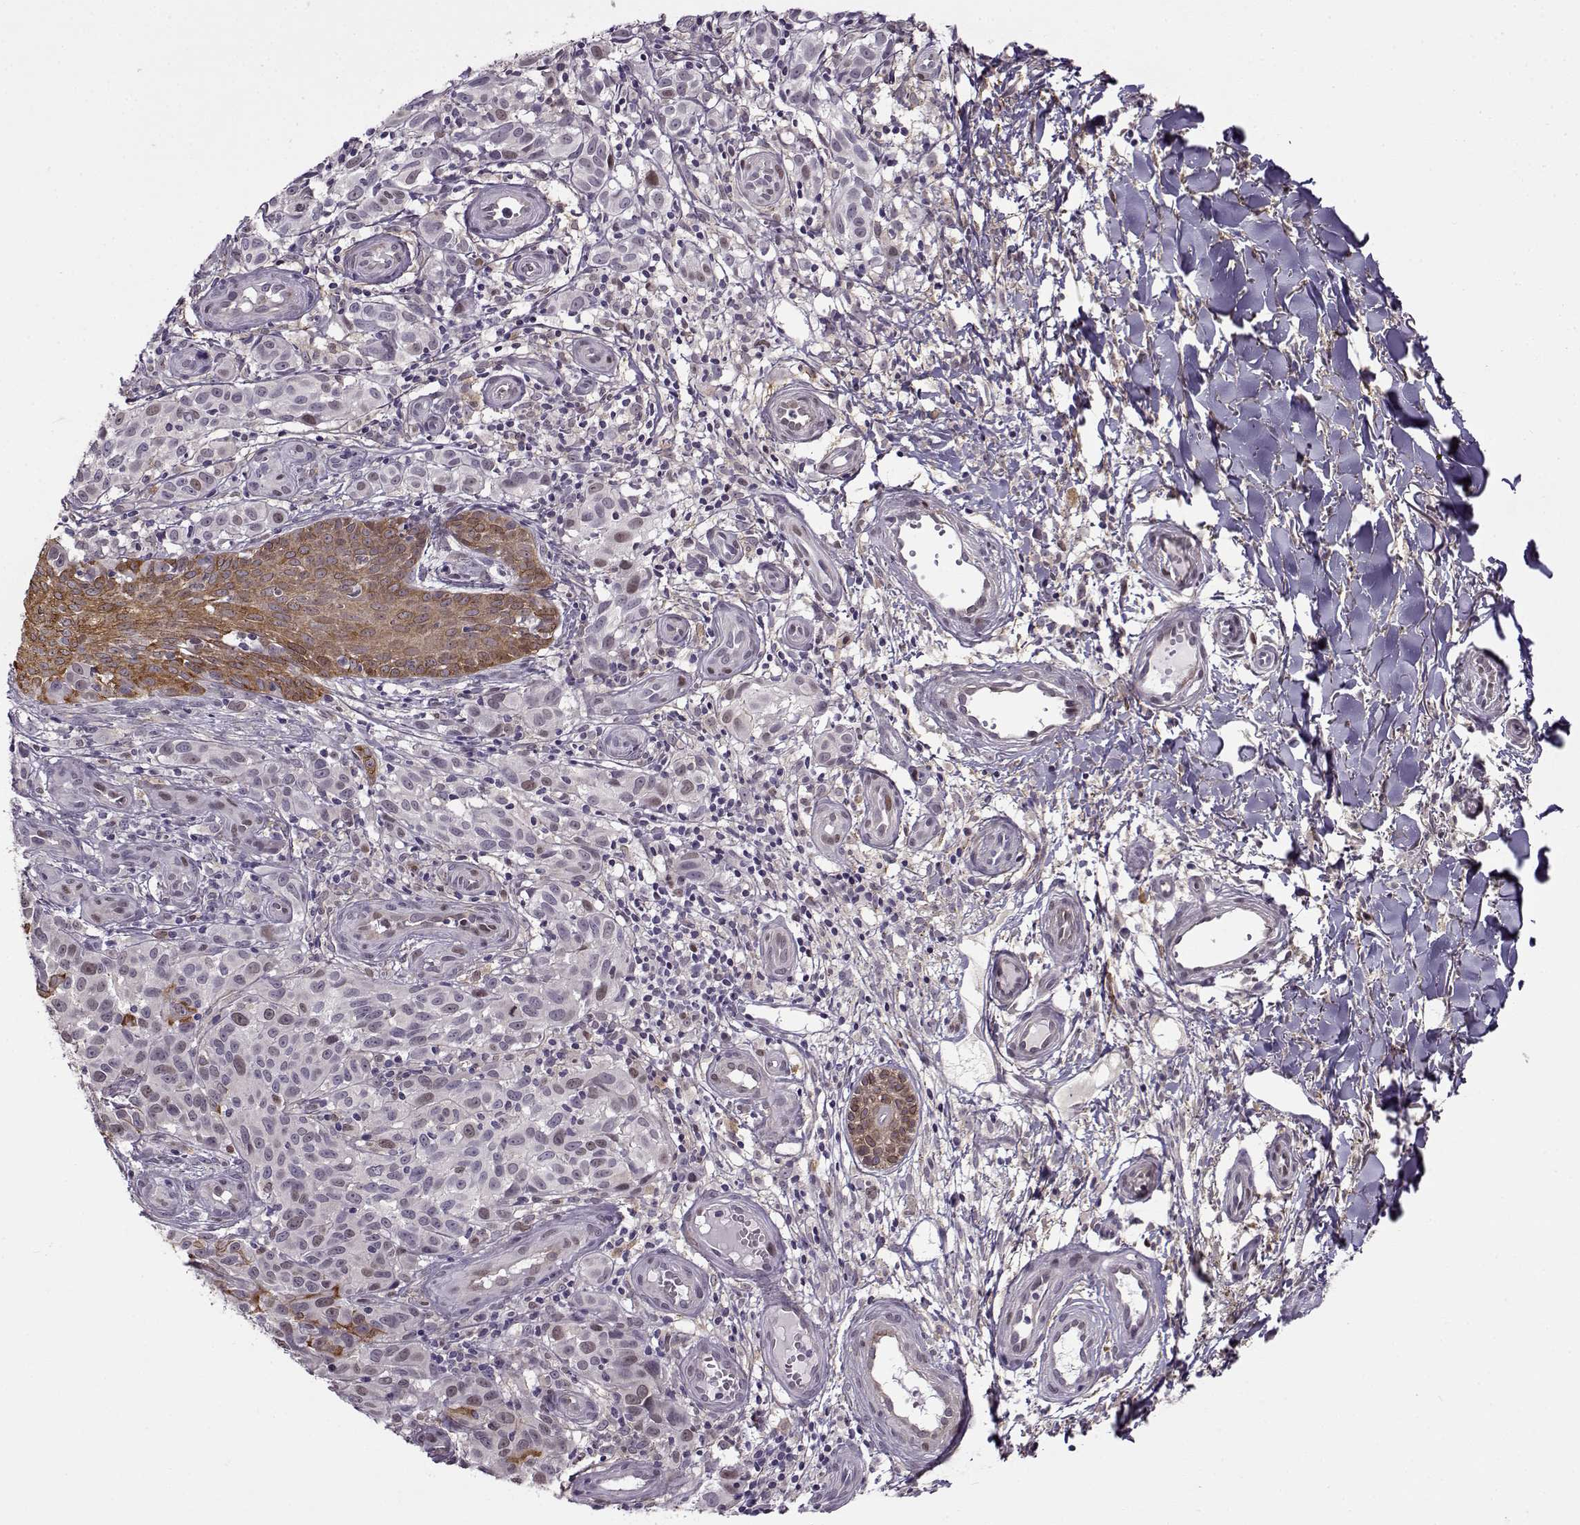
{"staining": {"intensity": "weak", "quantity": "<25%", "location": "cytoplasmic/membranous"}, "tissue": "melanoma", "cell_type": "Tumor cells", "image_type": "cancer", "snomed": [{"axis": "morphology", "description": "Malignant melanoma, NOS"}, {"axis": "topography", "description": "Skin"}], "caption": "Tumor cells show no significant positivity in melanoma.", "gene": "BACH1", "patient": {"sex": "female", "age": 53}}